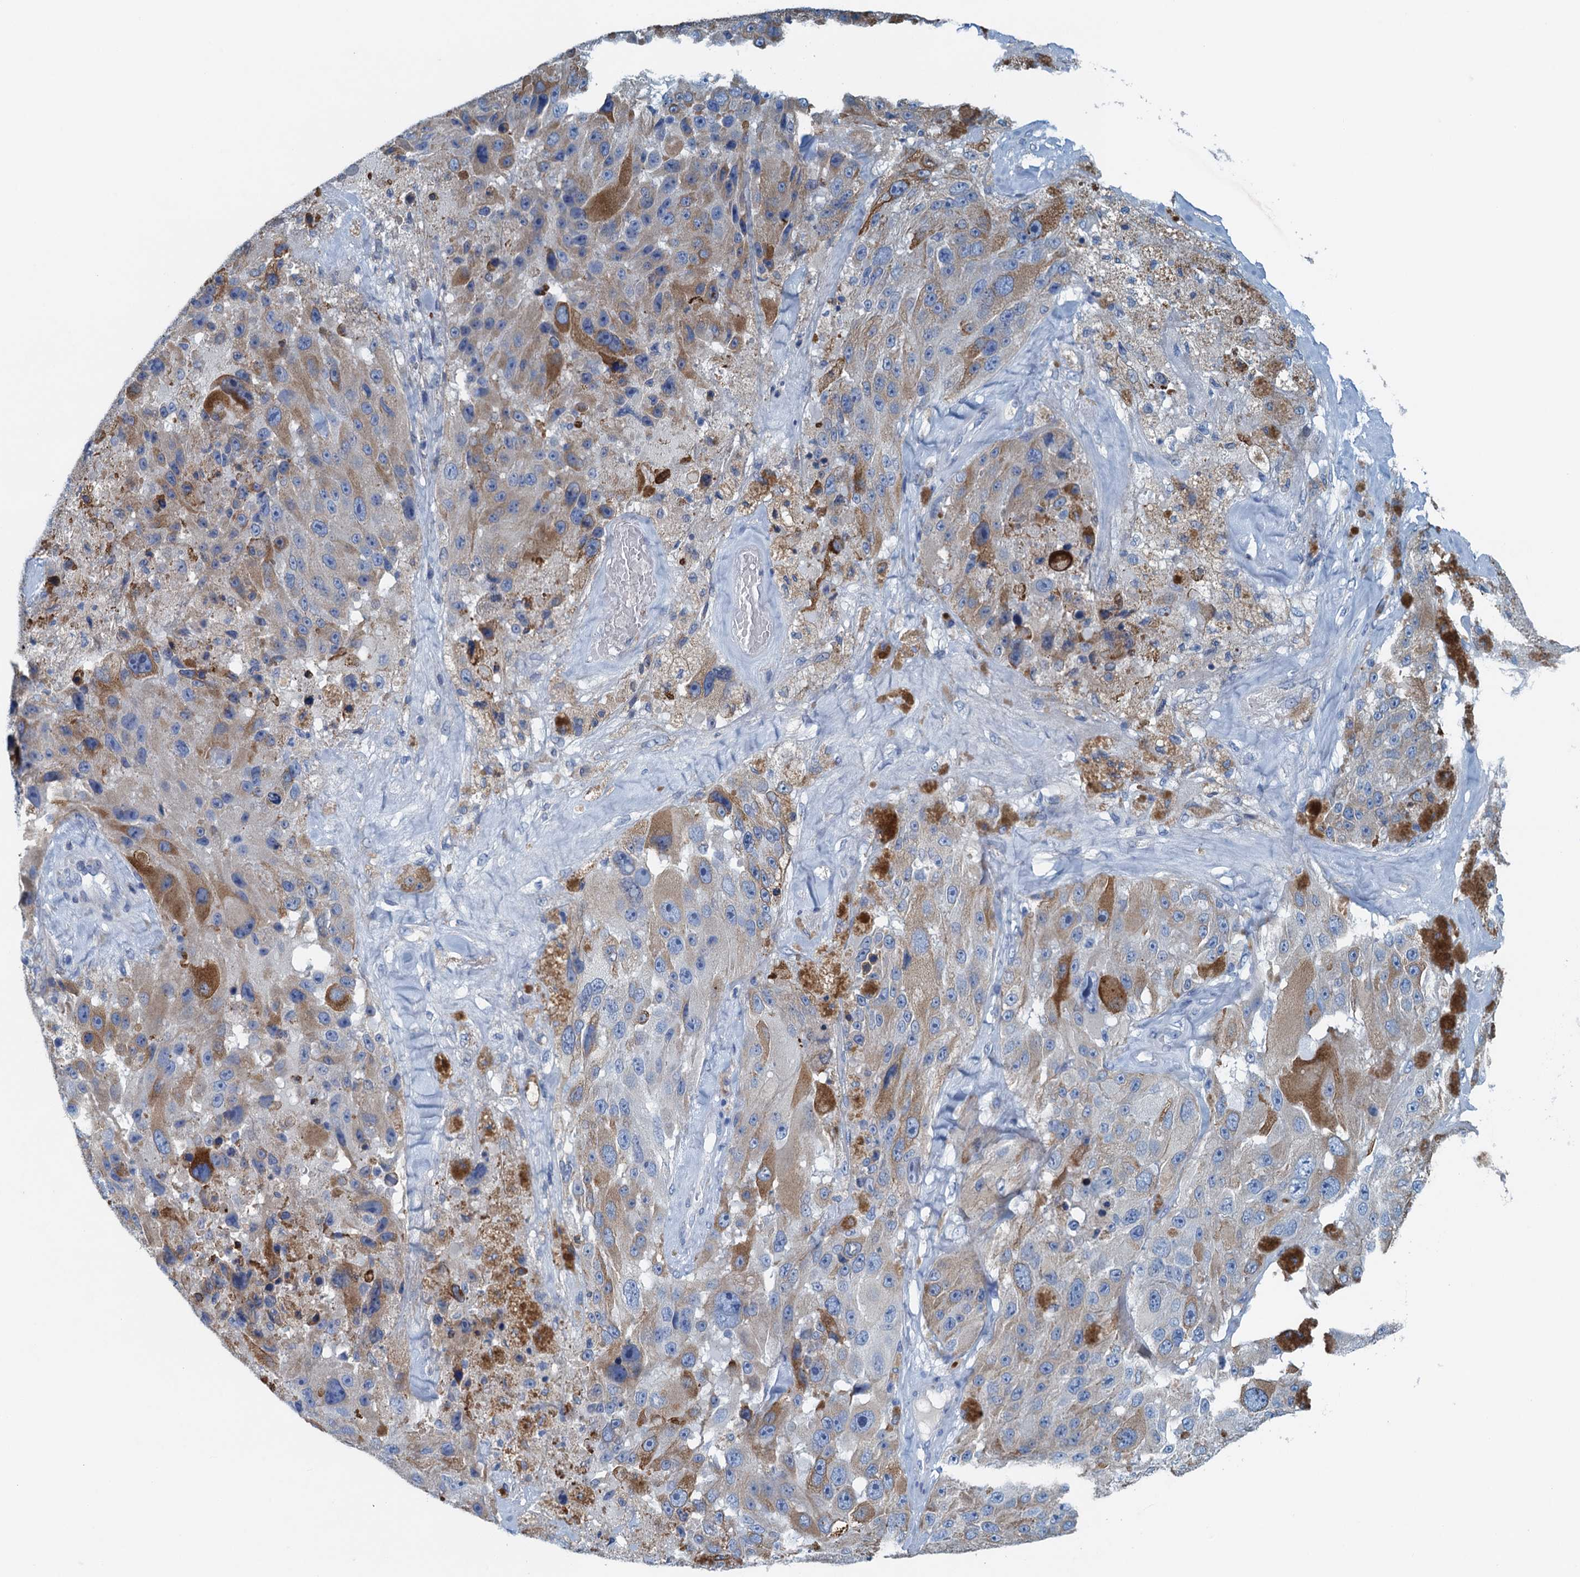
{"staining": {"intensity": "moderate", "quantity": "<25%", "location": "cytoplasmic/membranous"}, "tissue": "melanoma", "cell_type": "Tumor cells", "image_type": "cancer", "snomed": [{"axis": "morphology", "description": "Malignant melanoma, Metastatic site"}, {"axis": "topography", "description": "Lymph node"}], "caption": "Tumor cells demonstrate moderate cytoplasmic/membranous positivity in about <25% of cells in melanoma.", "gene": "C10orf88", "patient": {"sex": "male", "age": 62}}